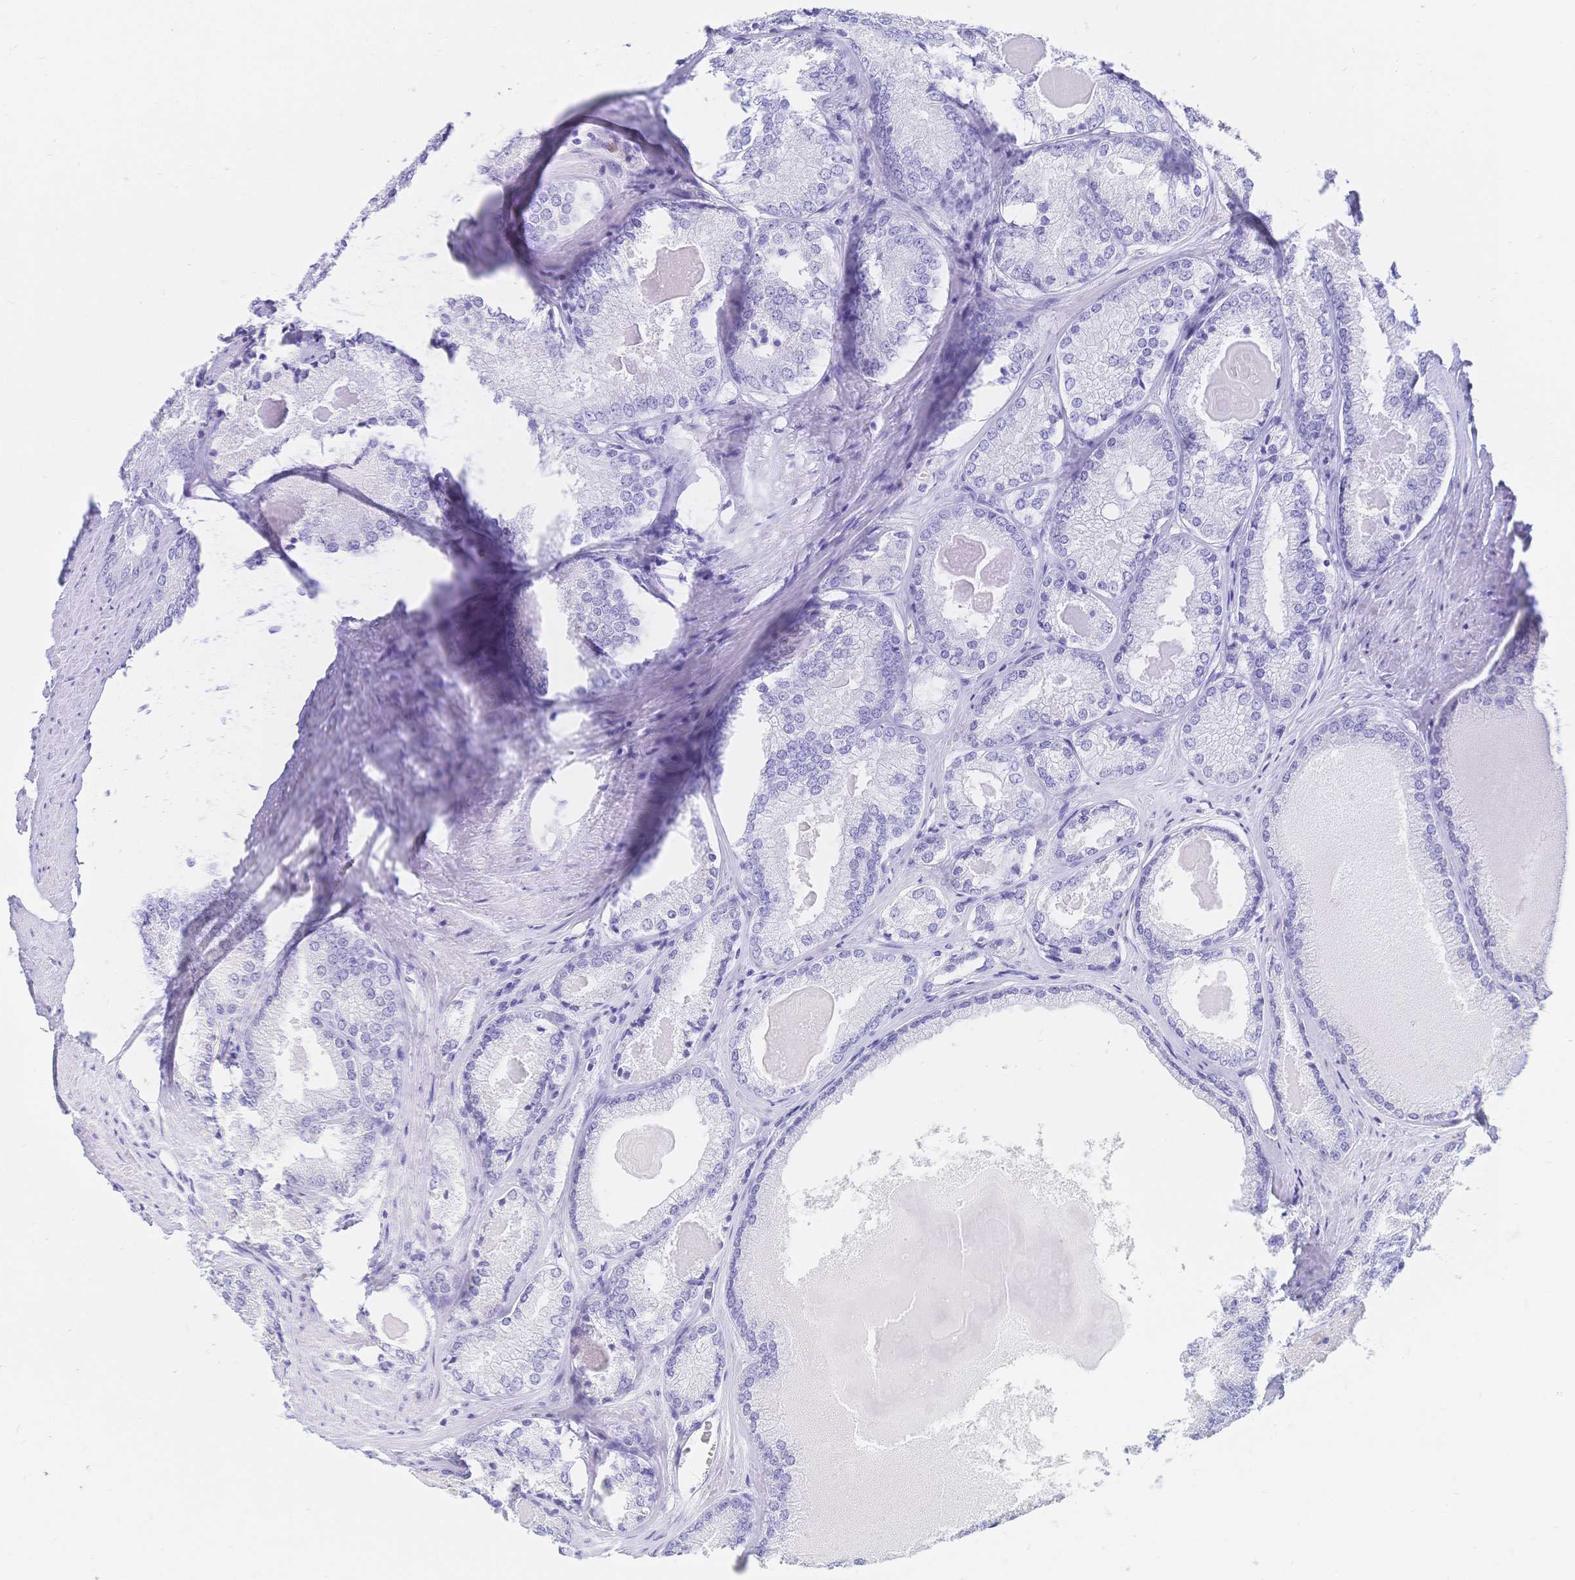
{"staining": {"intensity": "negative", "quantity": "none", "location": "none"}, "tissue": "prostate cancer", "cell_type": "Tumor cells", "image_type": "cancer", "snomed": [{"axis": "morphology", "description": "Adenocarcinoma, NOS"}, {"axis": "morphology", "description": "Adenocarcinoma, Low grade"}, {"axis": "topography", "description": "Prostate"}], "caption": "This is a image of IHC staining of adenocarcinoma (prostate), which shows no expression in tumor cells.", "gene": "MEP1B", "patient": {"sex": "male", "age": 68}}